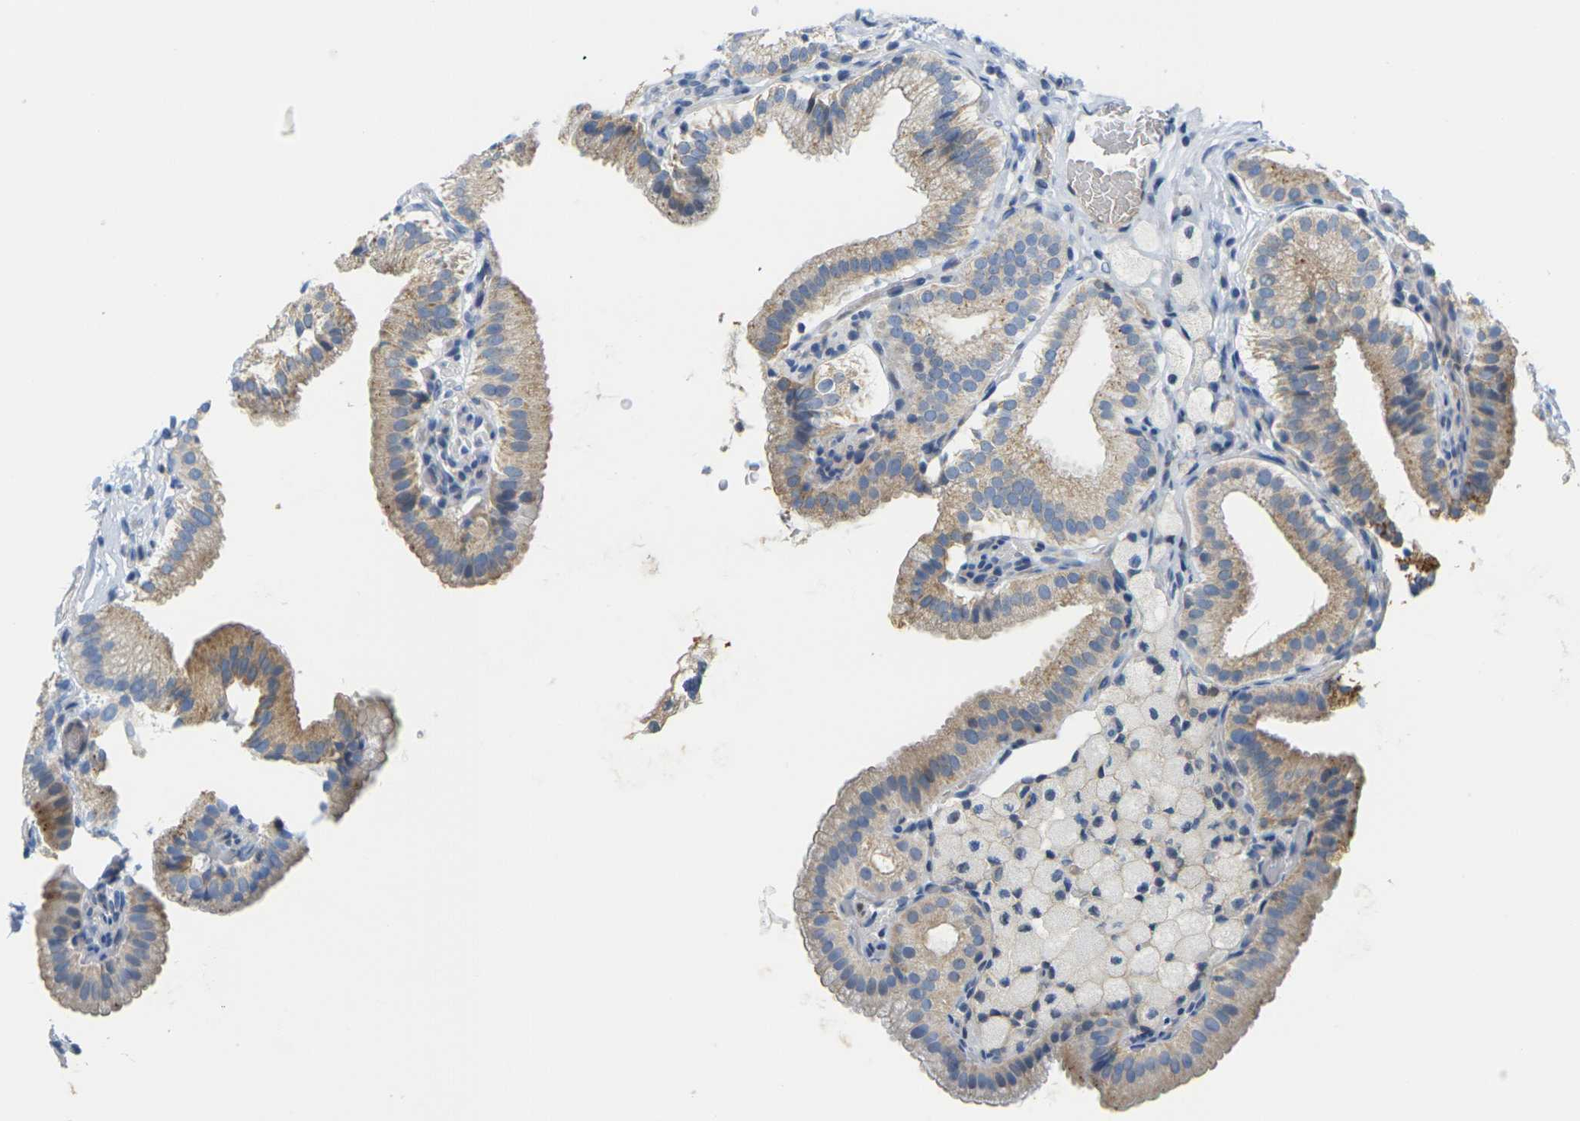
{"staining": {"intensity": "moderate", "quantity": ">75%", "location": "cytoplasmic/membranous"}, "tissue": "gallbladder", "cell_type": "Glandular cells", "image_type": "normal", "snomed": [{"axis": "morphology", "description": "Normal tissue, NOS"}, {"axis": "topography", "description": "Gallbladder"}], "caption": "Protein expression analysis of normal human gallbladder reveals moderate cytoplasmic/membranous expression in approximately >75% of glandular cells.", "gene": "OTOF", "patient": {"sex": "male", "age": 54}}